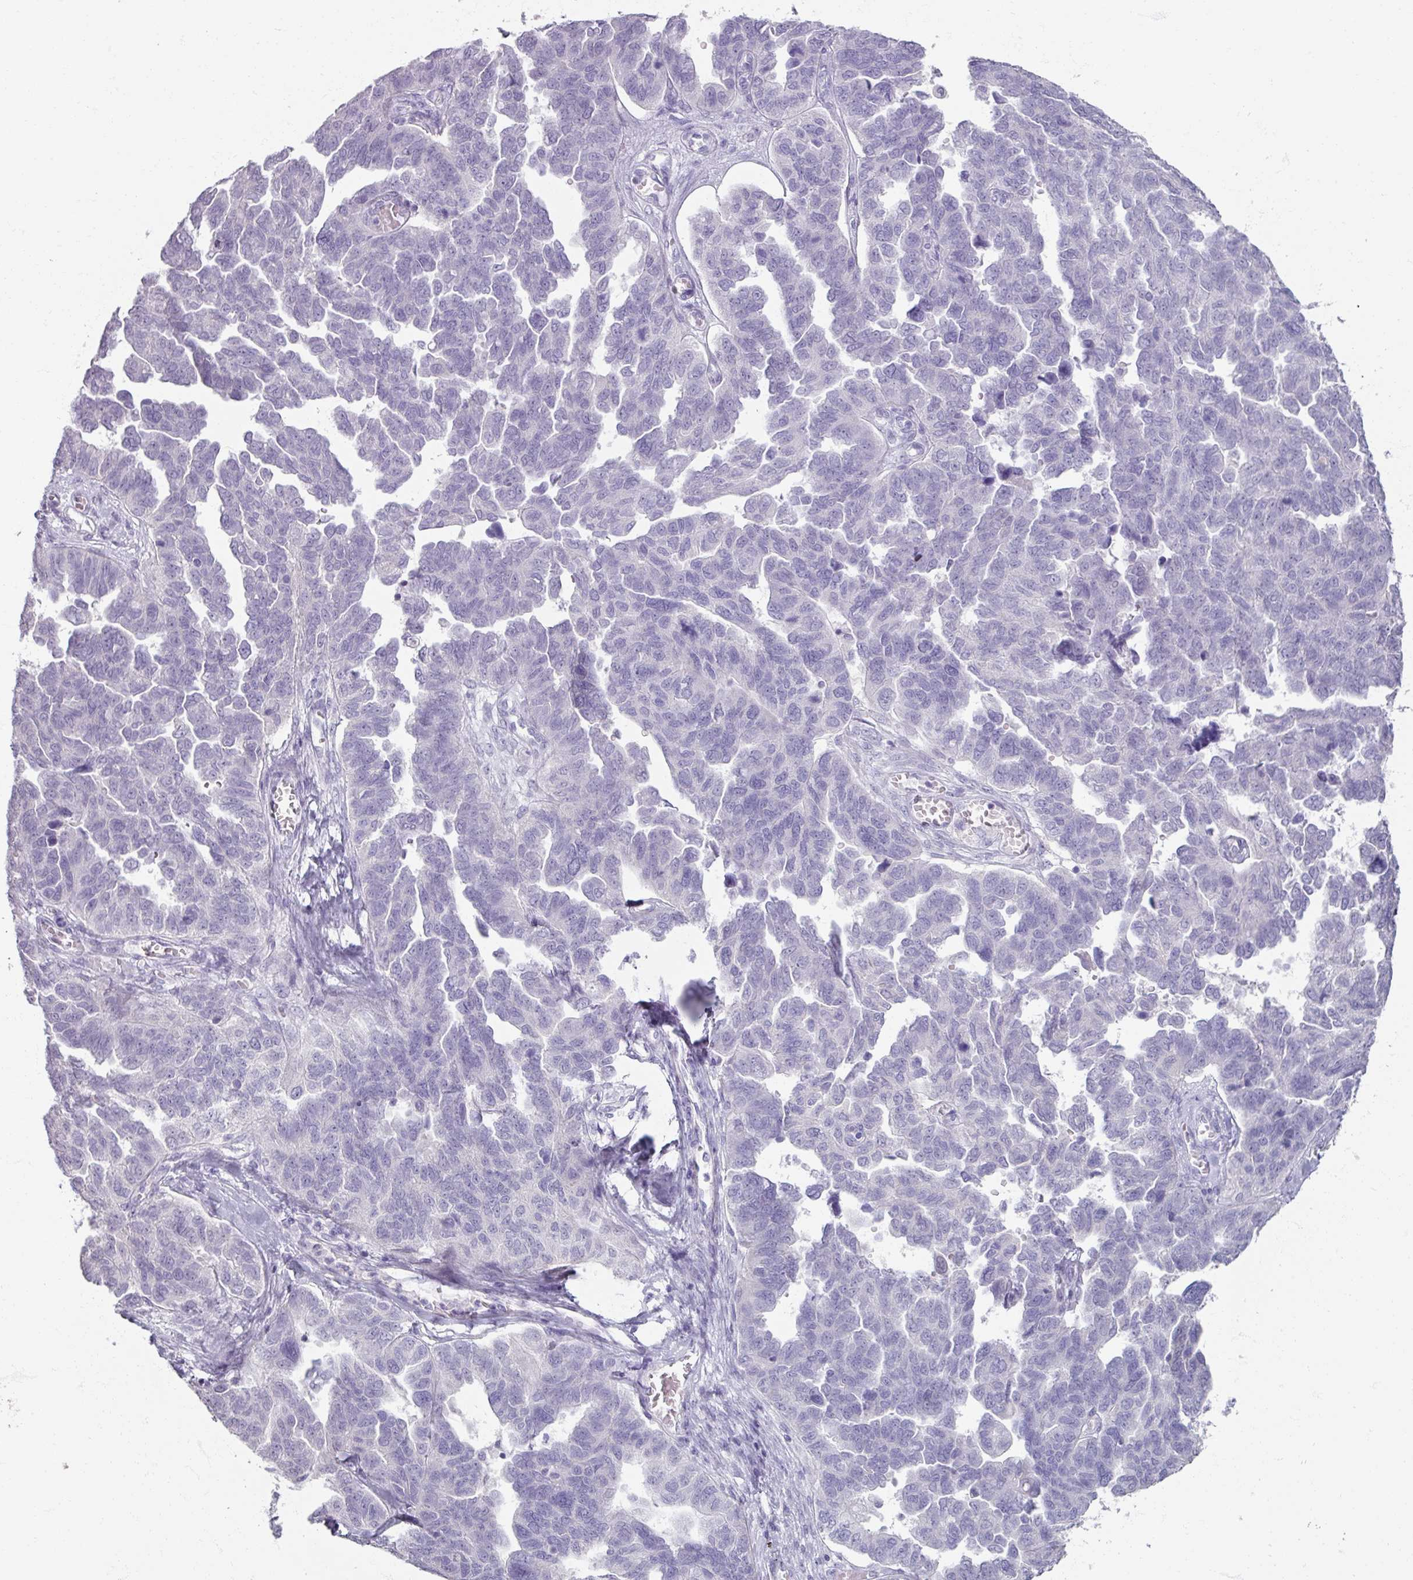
{"staining": {"intensity": "negative", "quantity": "none", "location": "none"}, "tissue": "ovarian cancer", "cell_type": "Tumor cells", "image_type": "cancer", "snomed": [{"axis": "morphology", "description": "Cystadenocarcinoma, serous, NOS"}, {"axis": "topography", "description": "Ovary"}], "caption": "DAB (3,3'-diaminobenzidine) immunohistochemical staining of human serous cystadenocarcinoma (ovarian) demonstrates no significant positivity in tumor cells. (Stains: DAB immunohistochemistry with hematoxylin counter stain, Microscopy: brightfield microscopy at high magnification).", "gene": "TG", "patient": {"sex": "female", "age": 64}}